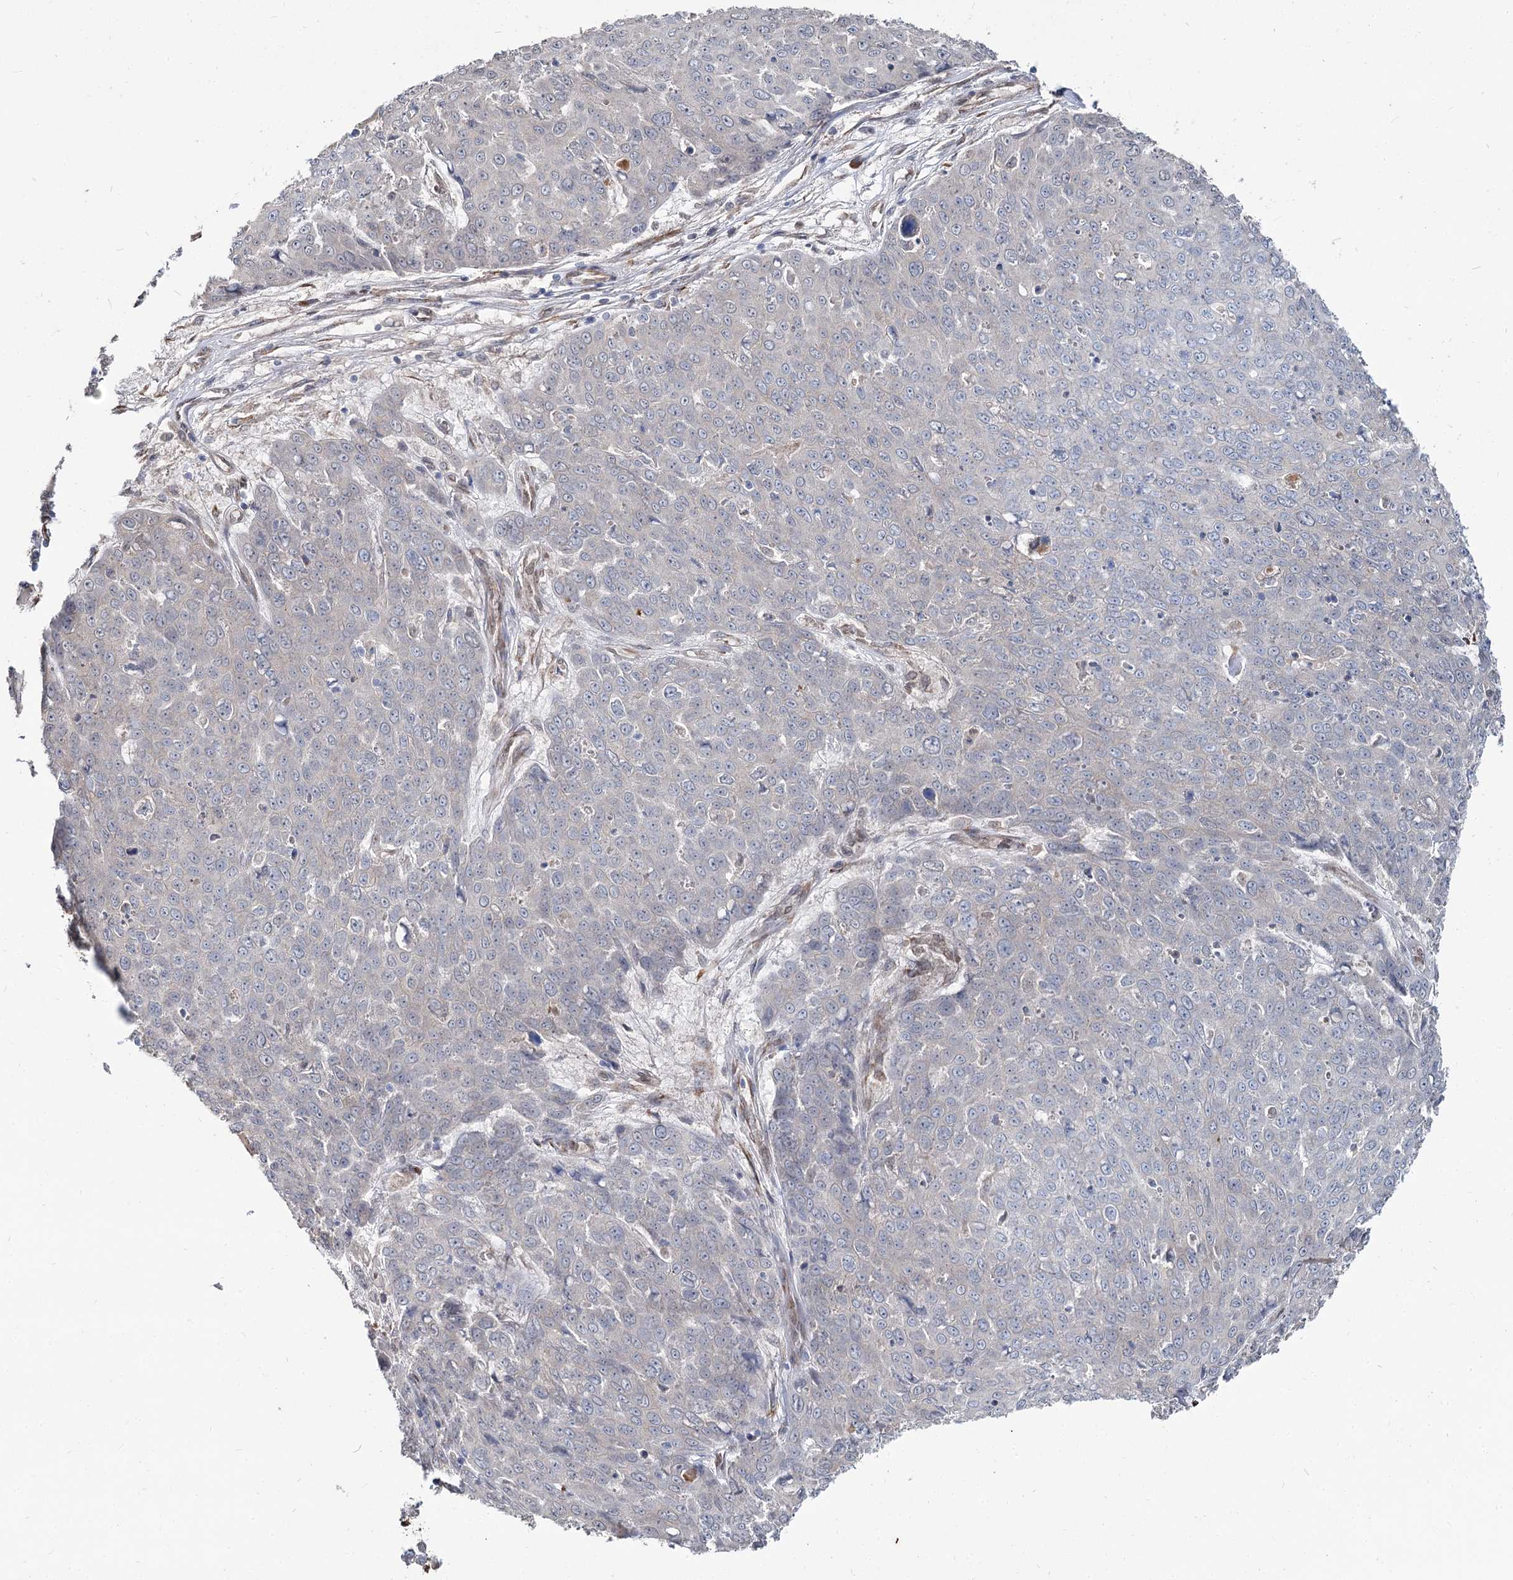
{"staining": {"intensity": "negative", "quantity": "none", "location": "none"}, "tissue": "skin cancer", "cell_type": "Tumor cells", "image_type": "cancer", "snomed": [{"axis": "morphology", "description": "Squamous cell carcinoma, NOS"}, {"axis": "topography", "description": "Skin"}], "caption": "This is a image of IHC staining of skin cancer (squamous cell carcinoma), which shows no expression in tumor cells. Nuclei are stained in blue.", "gene": "SPART", "patient": {"sex": "male", "age": 71}}